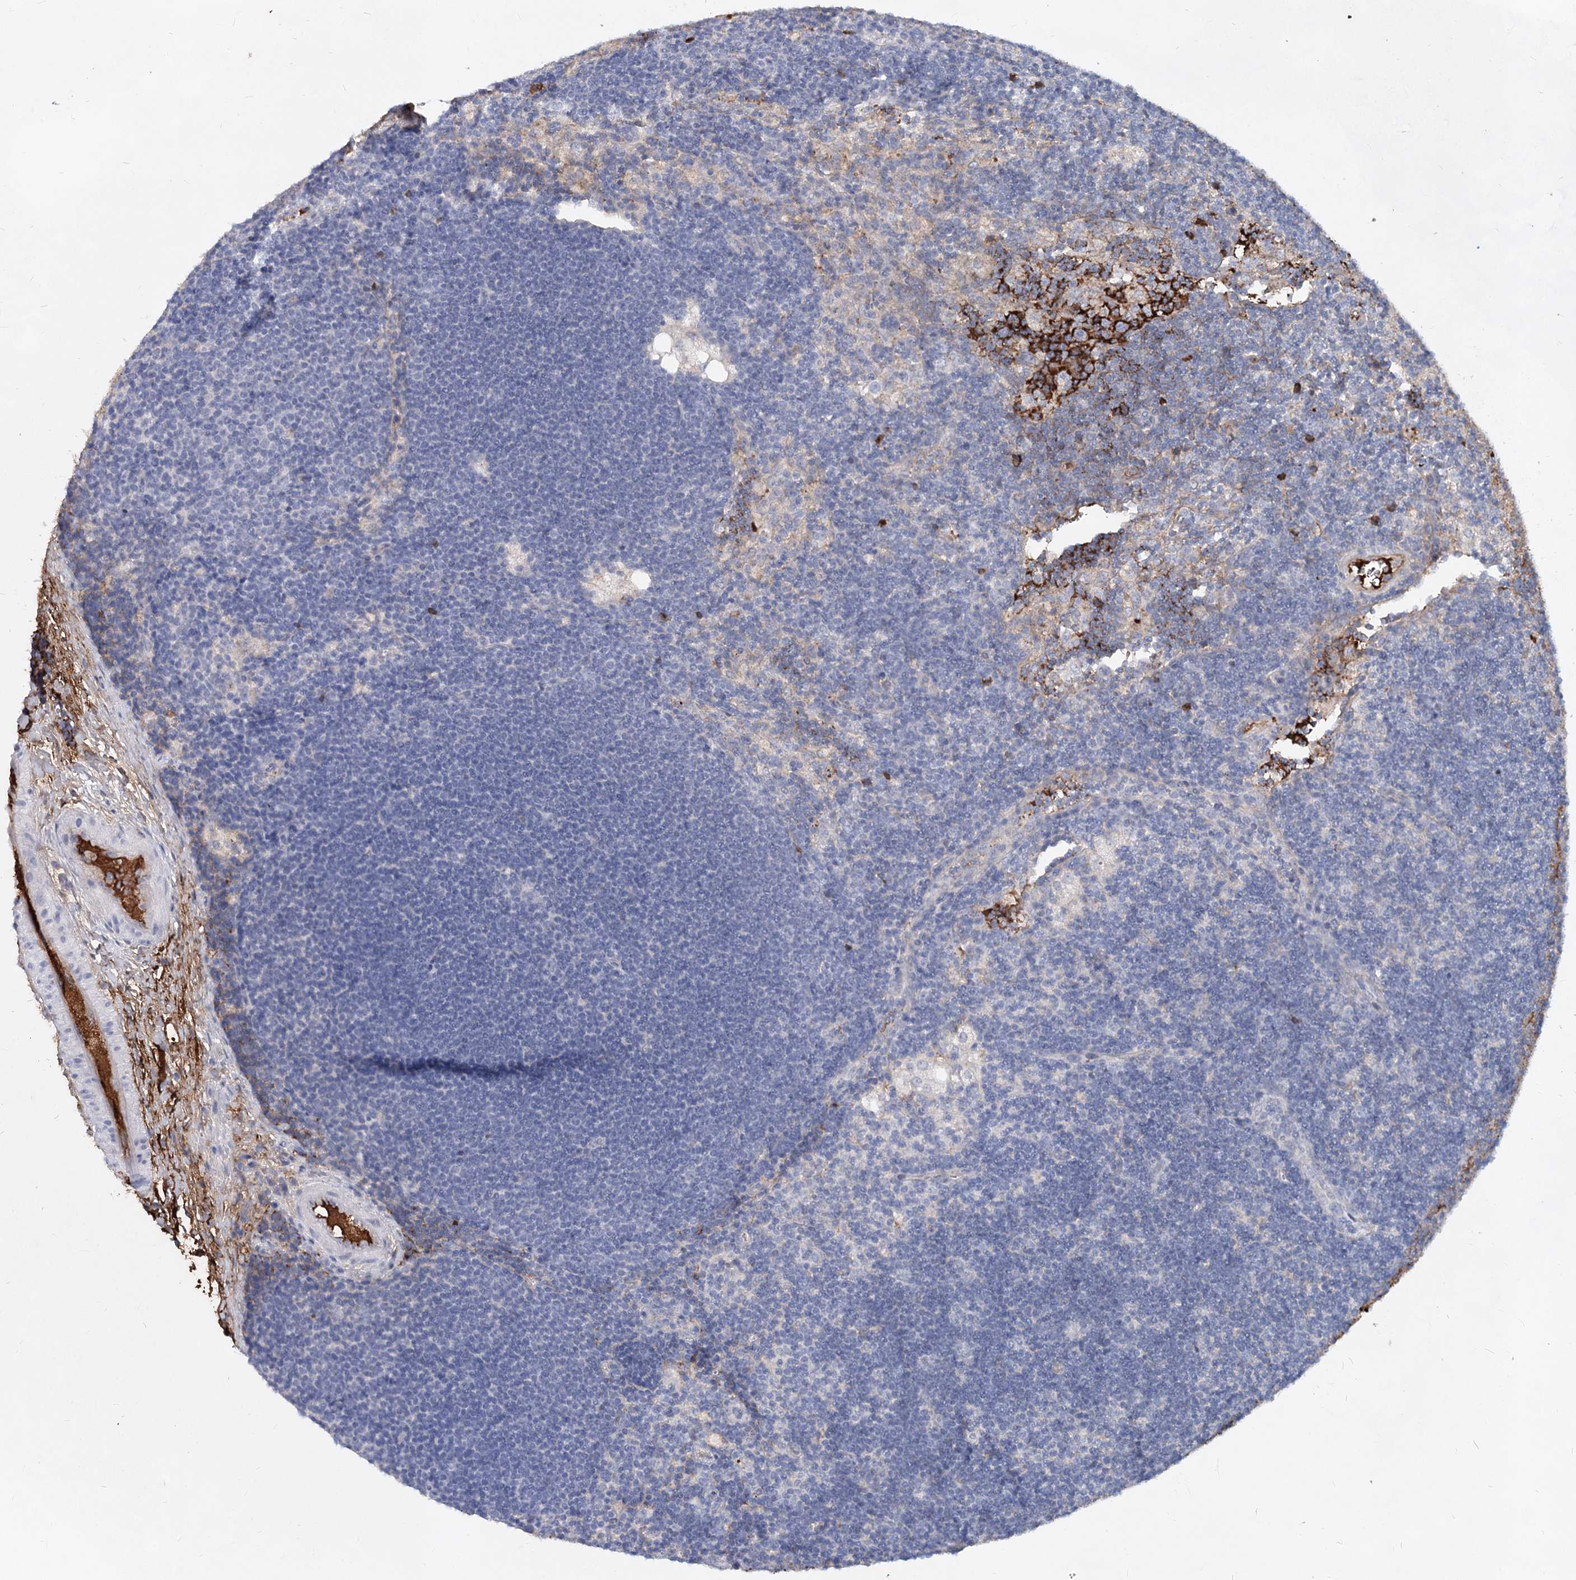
{"staining": {"intensity": "negative", "quantity": "none", "location": "none"}, "tissue": "lymph node", "cell_type": "Germinal center cells", "image_type": "normal", "snomed": [{"axis": "morphology", "description": "Normal tissue, NOS"}, {"axis": "topography", "description": "Lymph node"}], "caption": "Immunohistochemistry image of normal lymph node: human lymph node stained with DAB displays no significant protein expression in germinal center cells. The staining was performed using DAB to visualize the protein expression in brown, while the nuclei were stained in blue with hematoxylin (Magnification: 20x).", "gene": "TASOR2", "patient": {"sex": "male", "age": 24}}